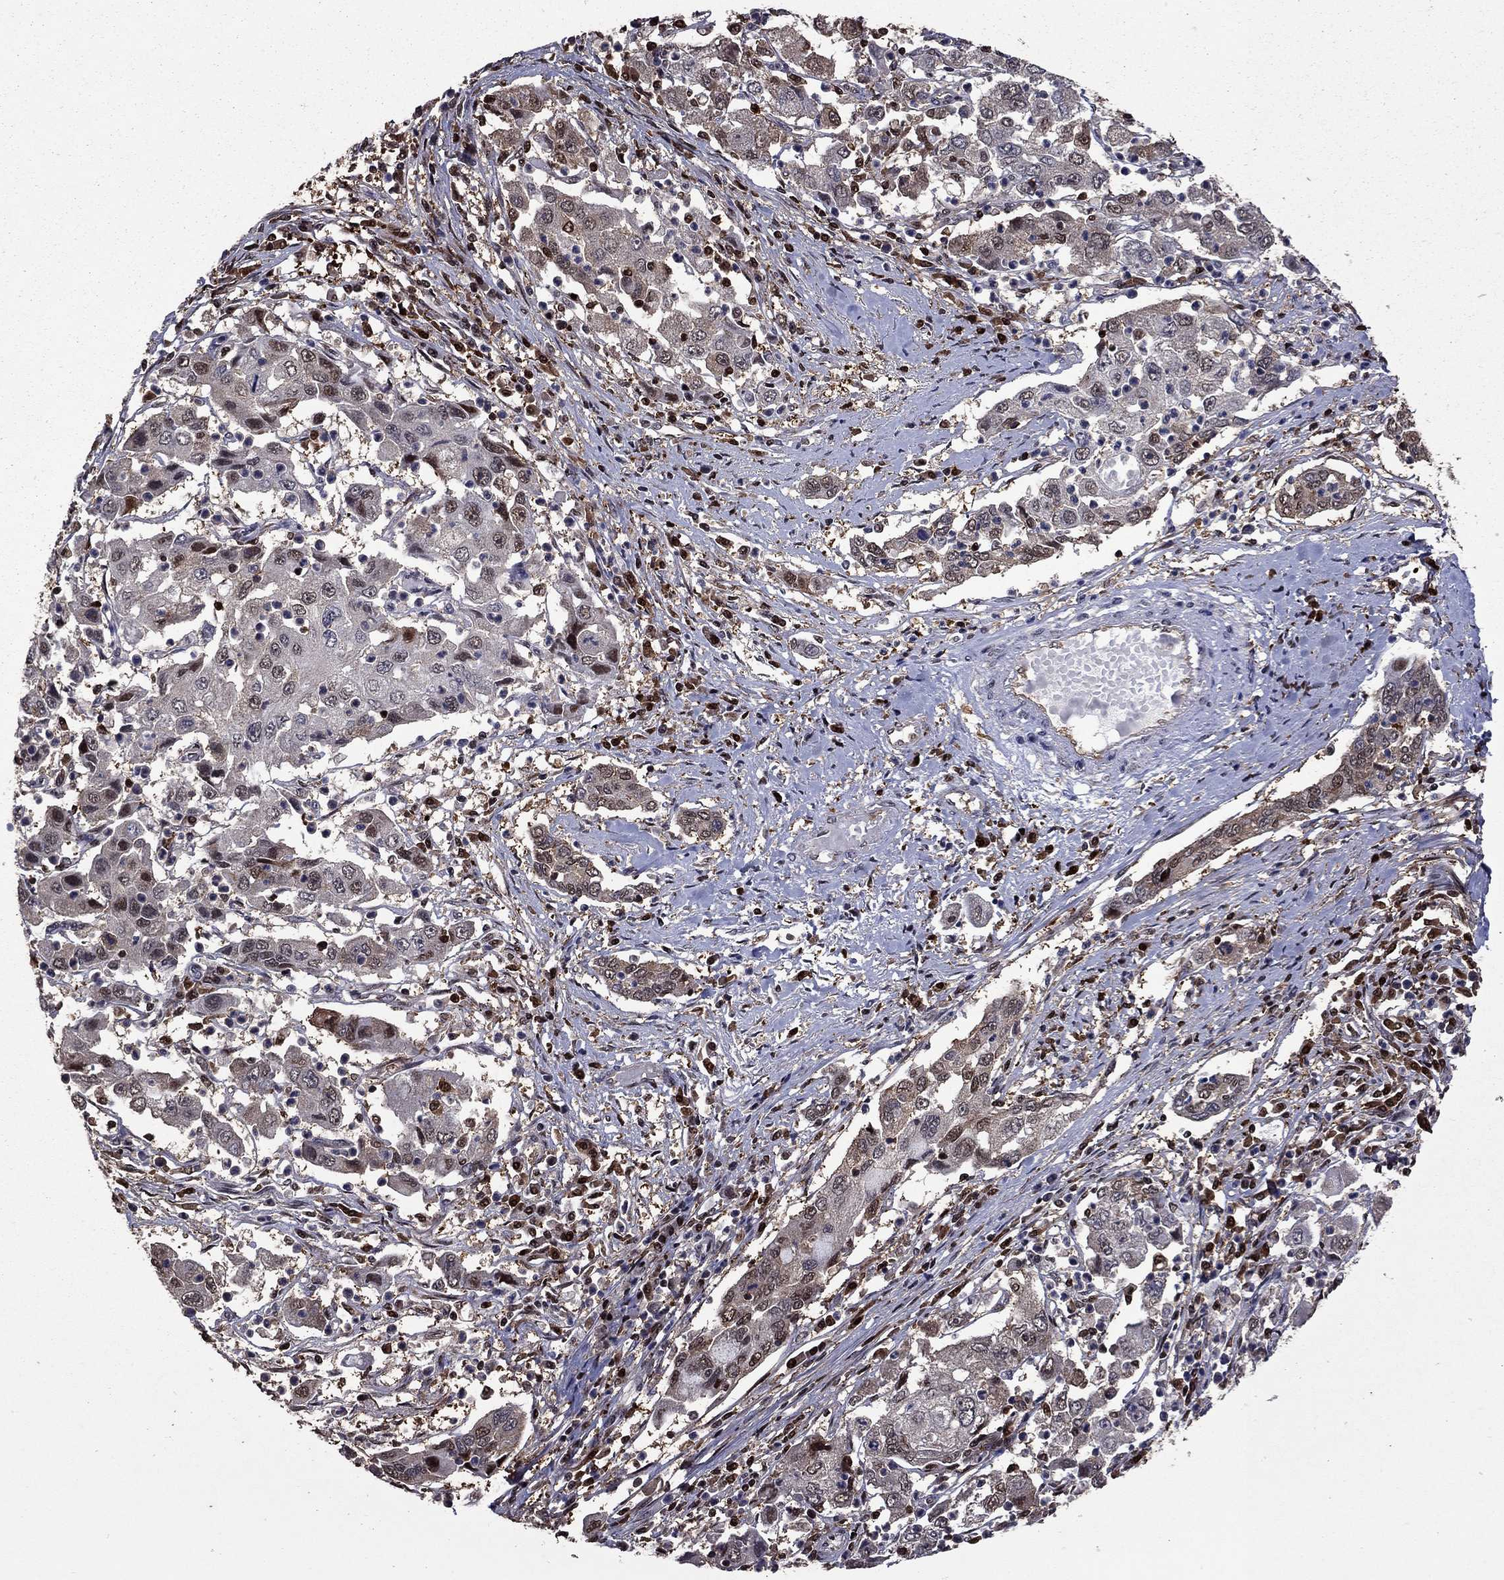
{"staining": {"intensity": "moderate", "quantity": "<25%", "location": "cytoplasmic/membranous,nuclear"}, "tissue": "cervical cancer", "cell_type": "Tumor cells", "image_type": "cancer", "snomed": [{"axis": "morphology", "description": "Squamous cell carcinoma, NOS"}, {"axis": "topography", "description": "Cervix"}], "caption": "This is a micrograph of IHC staining of cervical squamous cell carcinoma, which shows moderate positivity in the cytoplasmic/membranous and nuclear of tumor cells.", "gene": "APPBP2", "patient": {"sex": "female", "age": 36}}